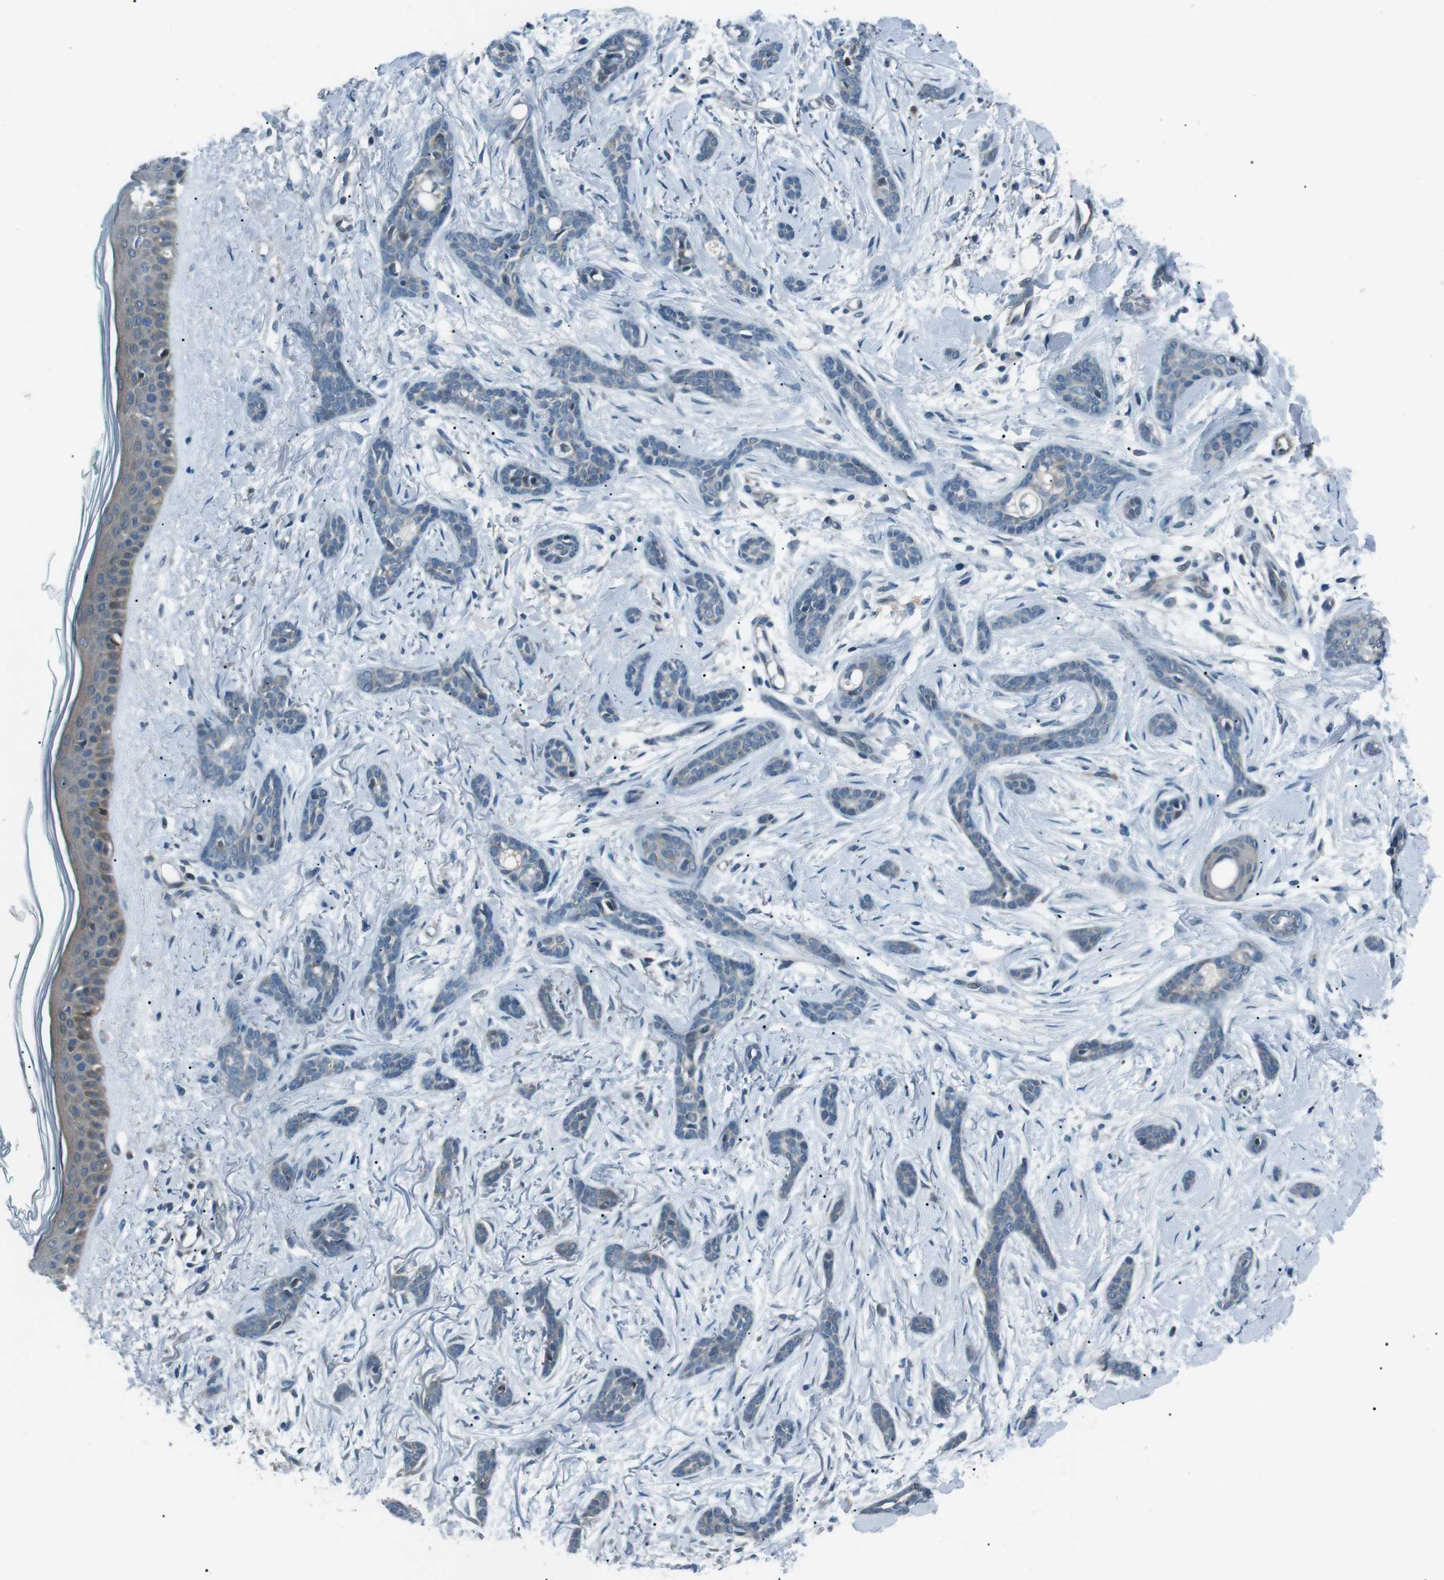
{"staining": {"intensity": "negative", "quantity": "none", "location": "none"}, "tissue": "skin cancer", "cell_type": "Tumor cells", "image_type": "cancer", "snomed": [{"axis": "morphology", "description": "Basal cell carcinoma"}, {"axis": "morphology", "description": "Adnexal tumor, benign"}, {"axis": "topography", "description": "Skin"}], "caption": "There is no significant positivity in tumor cells of skin basal cell carcinoma. Brightfield microscopy of IHC stained with DAB (brown) and hematoxylin (blue), captured at high magnification.", "gene": "LRIG2", "patient": {"sex": "female", "age": 42}}